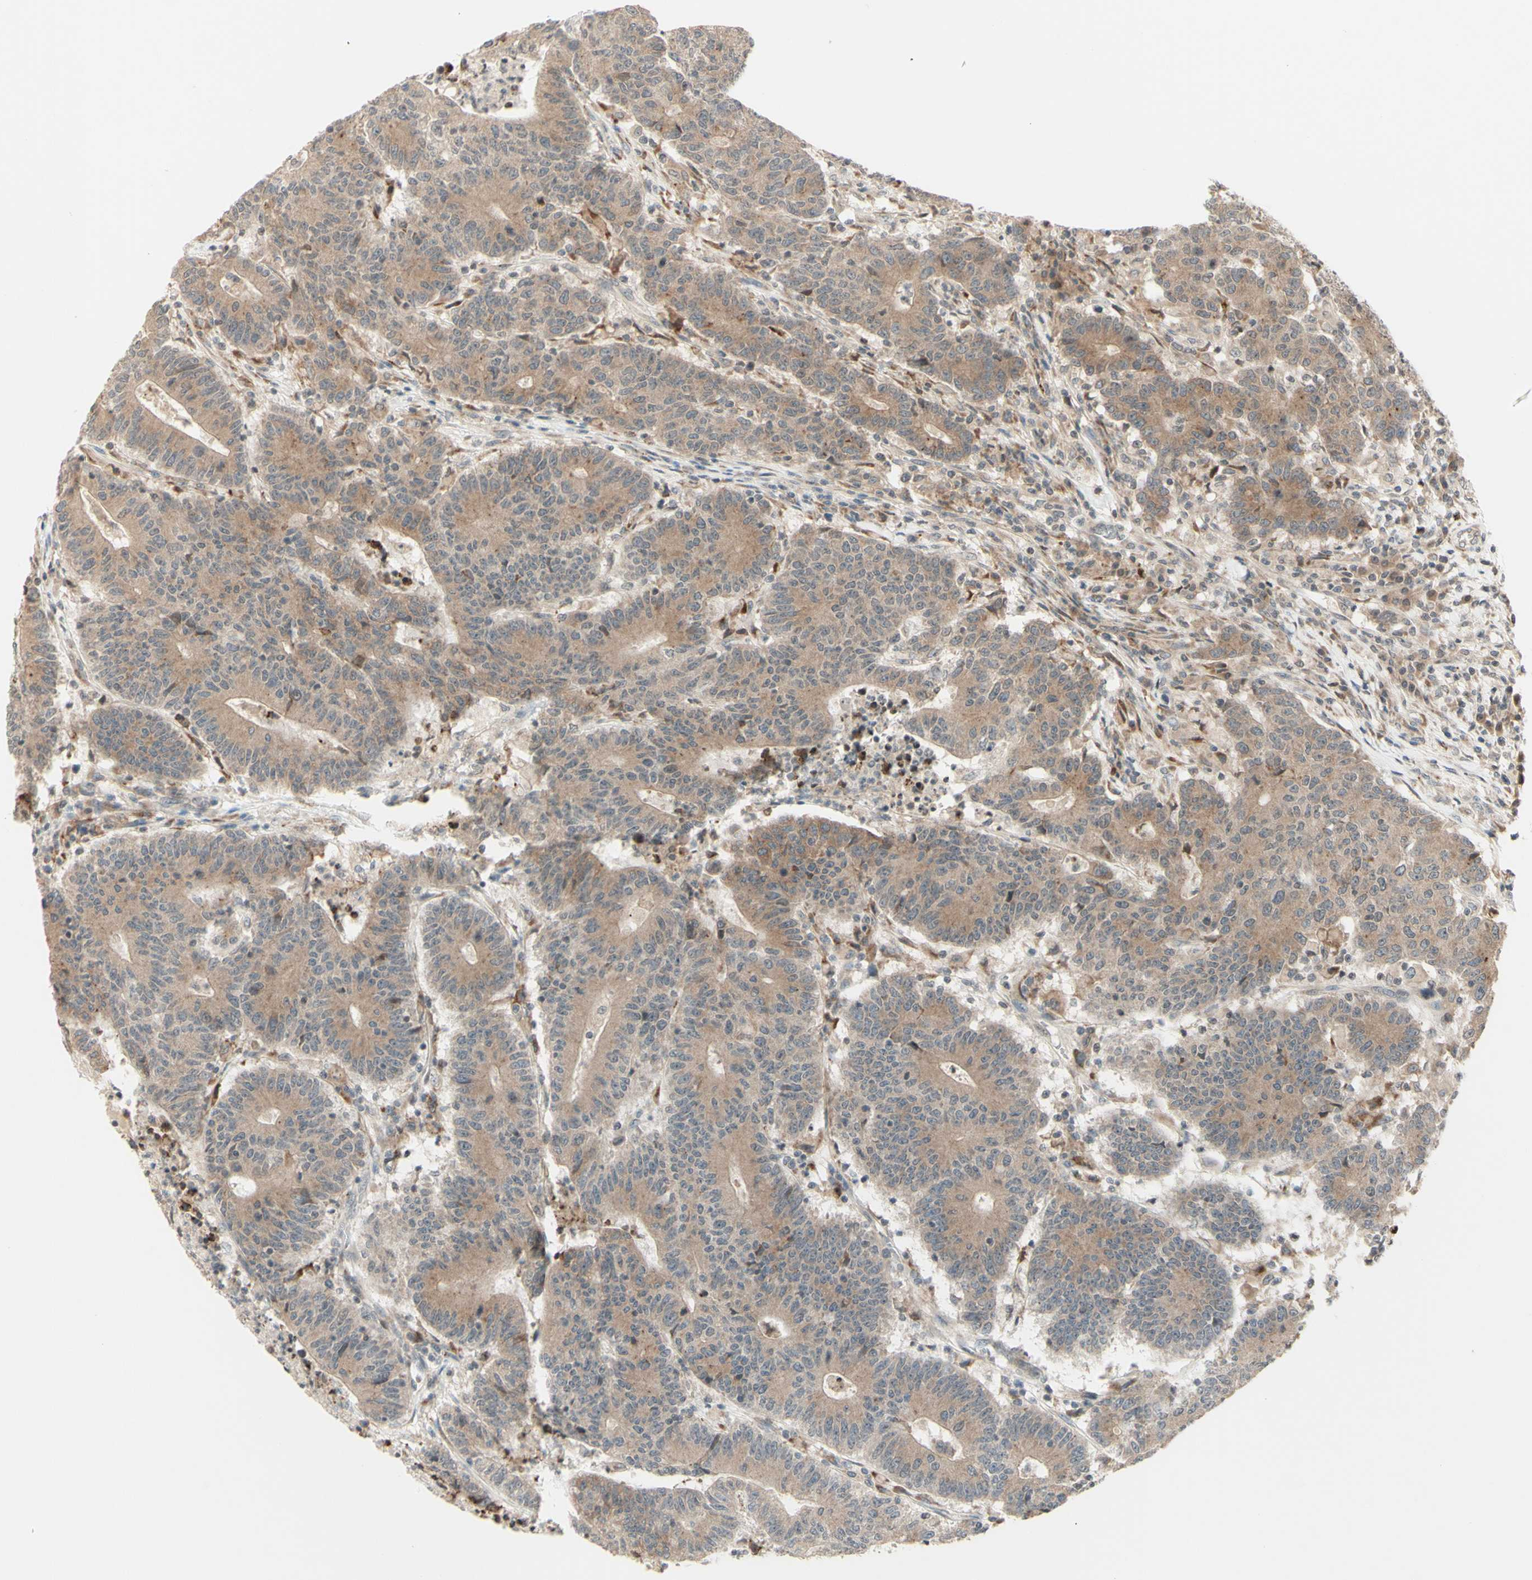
{"staining": {"intensity": "weak", "quantity": ">75%", "location": "cytoplasmic/membranous"}, "tissue": "colorectal cancer", "cell_type": "Tumor cells", "image_type": "cancer", "snomed": [{"axis": "morphology", "description": "Normal tissue, NOS"}, {"axis": "morphology", "description": "Adenocarcinoma, NOS"}, {"axis": "topography", "description": "Colon"}], "caption": "Immunohistochemistry micrograph of neoplastic tissue: colorectal adenocarcinoma stained using IHC displays low levels of weak protein expression localized specifically in the cytoplasmic/membranous of tumor cells, appearing as a cytoplasmic/membranous brown color.", "gene": "ZW10", "patient": {"sex": "female", "age": 75}}